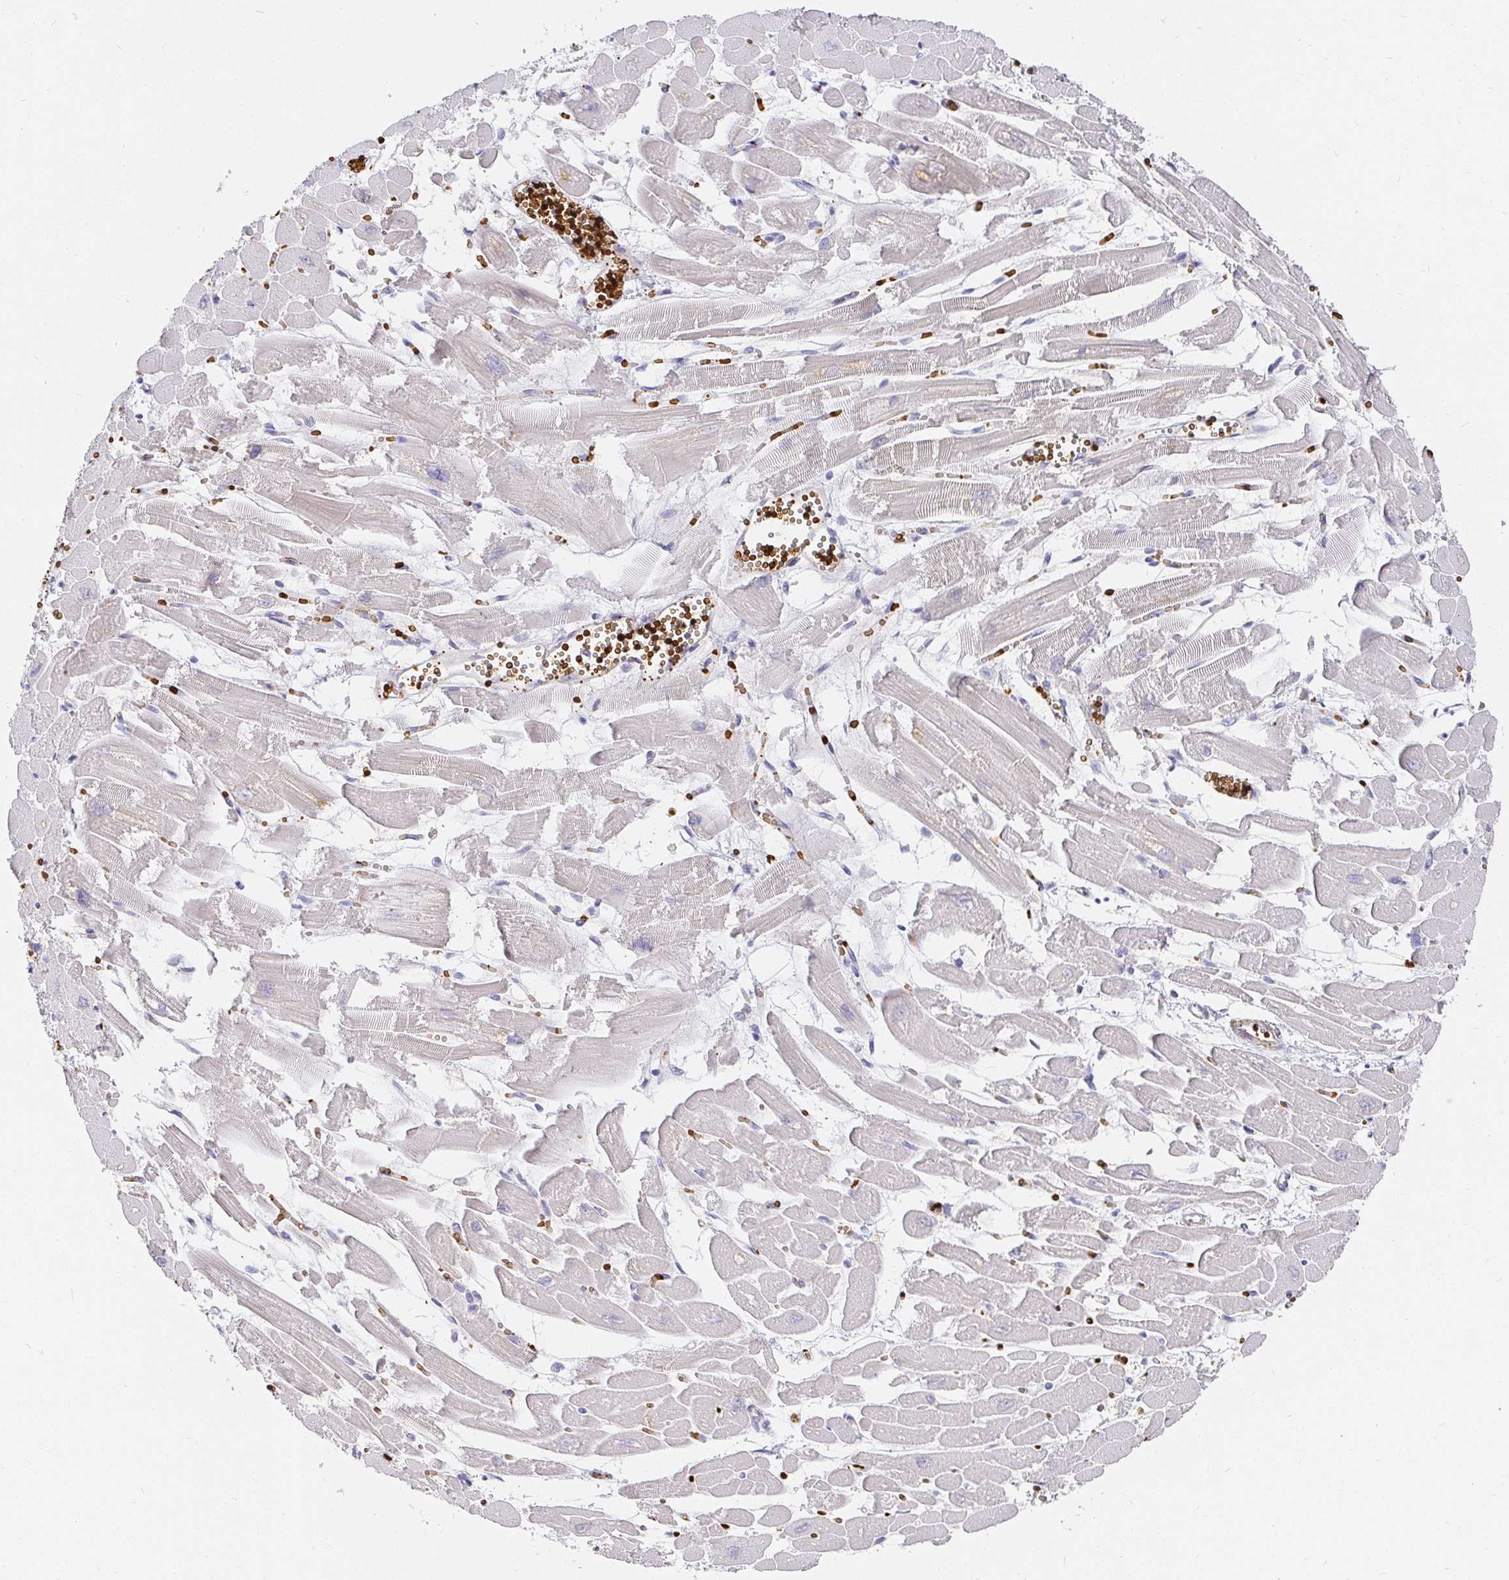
{"staining": {"intensity": "negative", "quantity": "none", "location": "none"}, "tissue": "heart muscle", "cell_type": "Cardiomyocytes", "image_type": "normal", "snomed": [{"axis": "morphology", "description": "Normal tissue, NOS"}, {"axis": "topography", "description": "Heart"}], "caption": "A histopathology image of human heart muscle is negative for staining in cardiomyocytes. (DAB (3,3'-diaminobenzidine) IHC, high magnification).", "gene": "FGF21", "patient": {"sex": "female", "age": 52}}